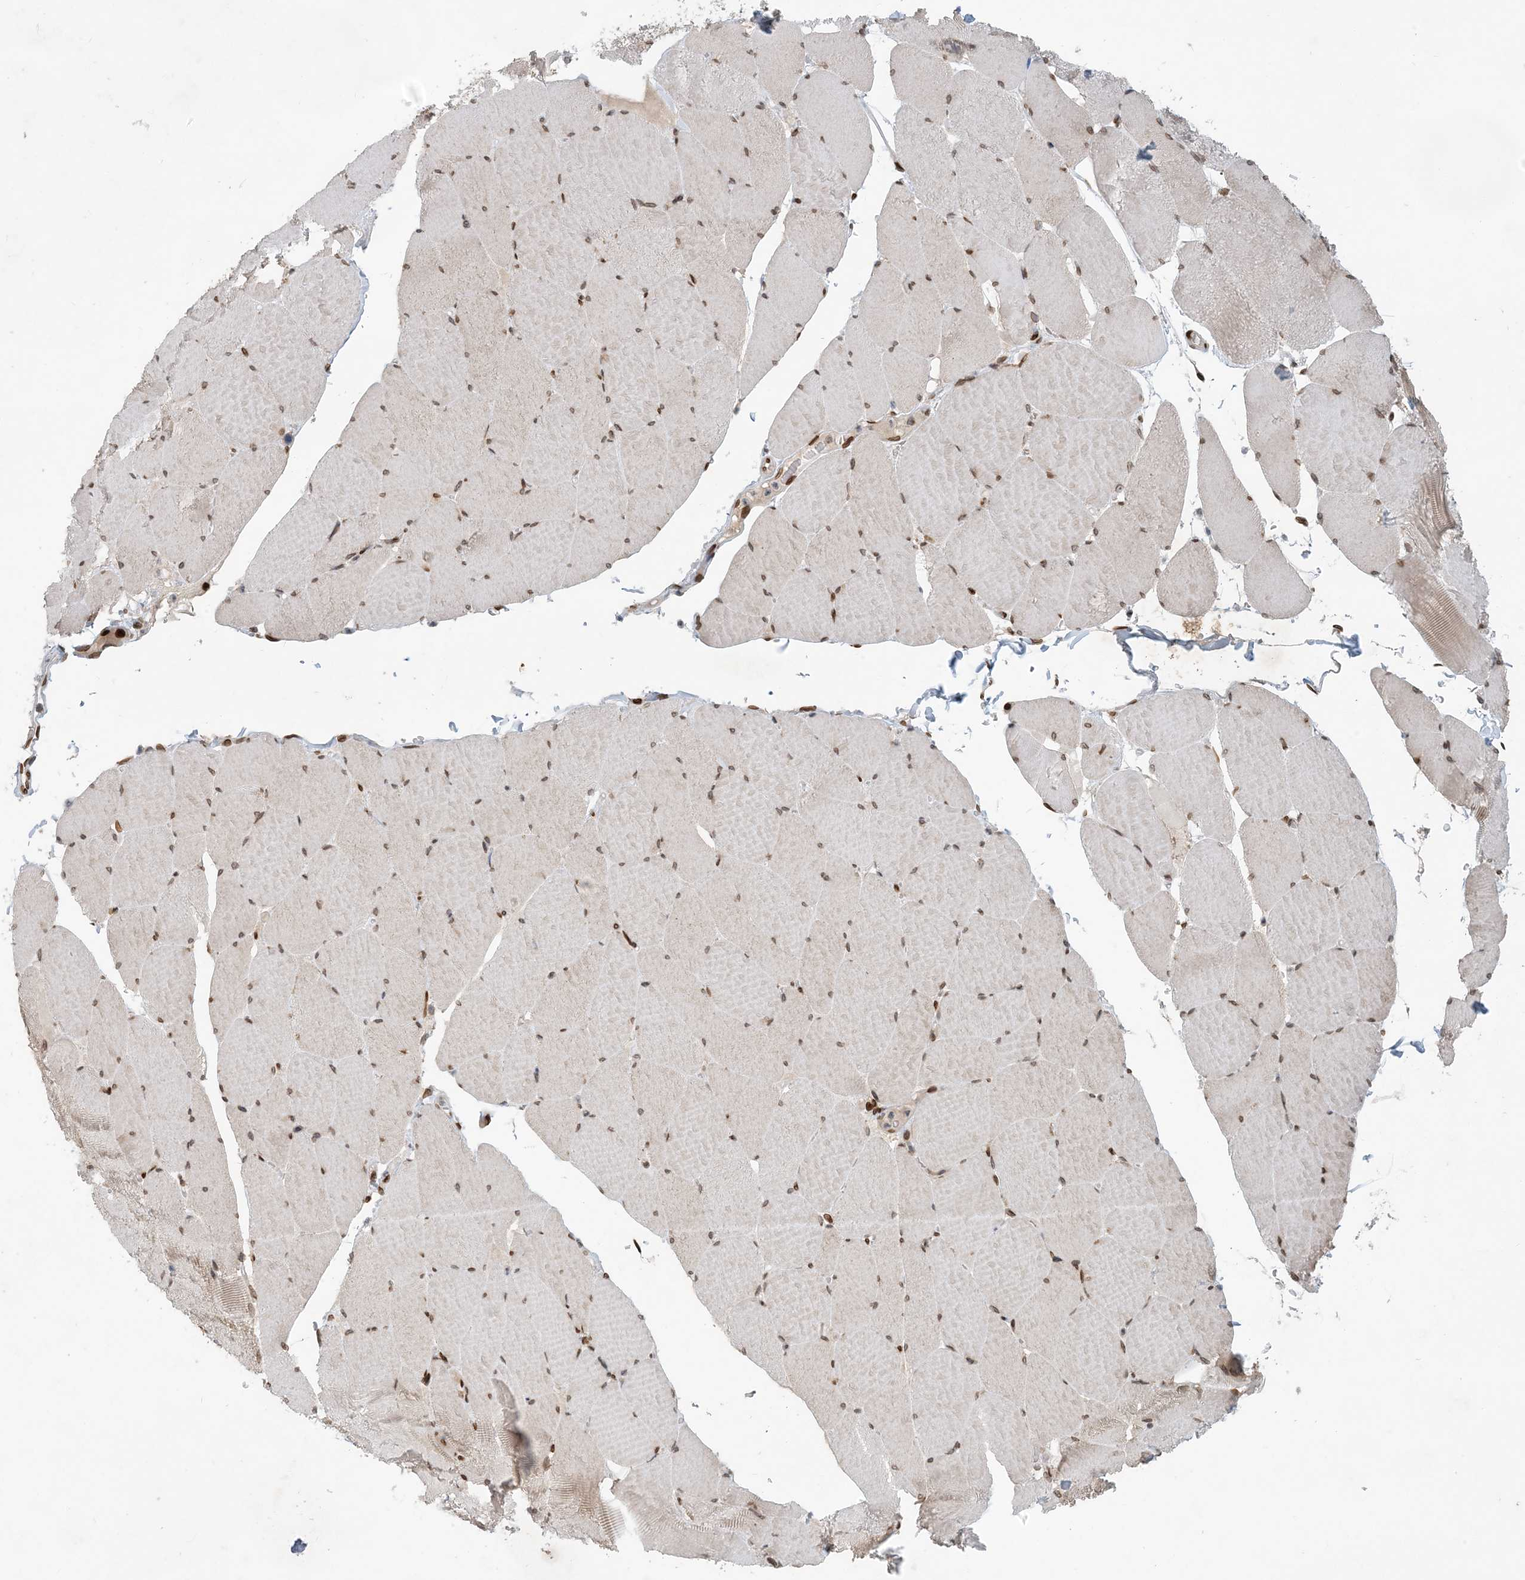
{"staining": {"intensity": "moderate", "quantity": "25%-75%", "location": "cytoplasmic/membranous,nuclear"}, "tissue": "skeletal muscle", "cell_type": "Myocytes", "image_type": "normal", "snomed": [{"axis": "morphology", "description": "Normal tissue, NOS"}, {"axis": "topography", "description": "Skeletal muscle"}, {"axis": "topography", "description": "Head-Neck"}], "caption": "Myocytes demonstrate medium levels of moderate cytoplasmic/membranous,nuclear expression in approximately 25%-75% of cells in normal skeletal muscle.", "gene": "SLC35A2", "patient": {"sex": "male", "age": 66}}